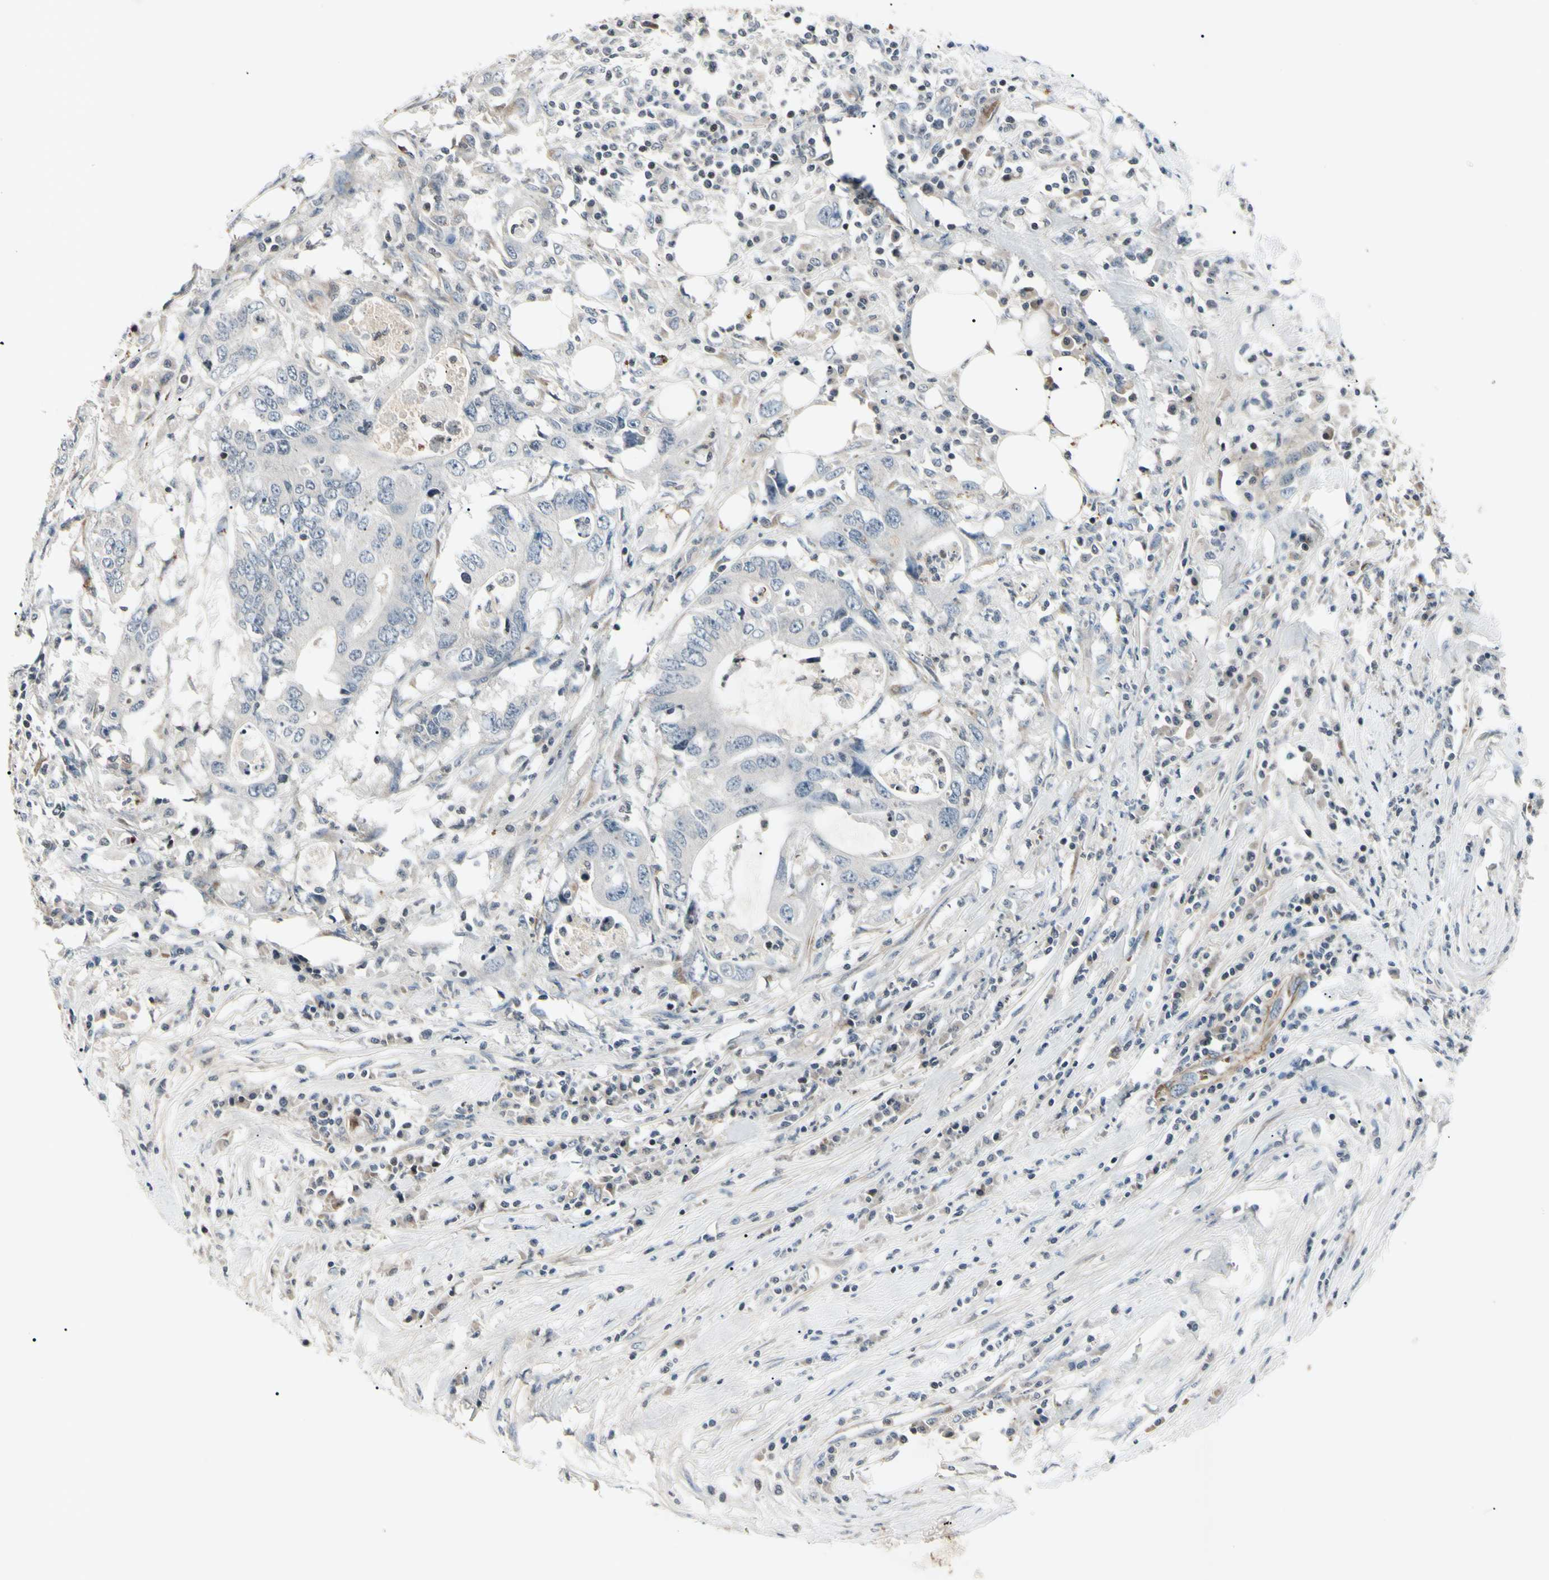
{"staining": {"intensity": "negative", "quantity": "none", "location": "none"}, "tissue": "colorectal cancer", "cell_type": "Tumor cells", "image_type": "cancer", "snomed": [{"axis": "morphology", "description": "Adenocarcinoma, NOS"}, {"axis": "topography", "description": "Colon"}], "caption": "A high-resolution micrograph shows immunohistochemistry staining of colorectal cancer (adenocarcinoma), which shows no significant staining in tumor cells. The staining was performed using DAB (3,3'-diaminobenzidine) to visualize the protein expression in brown, while the nuclei were stained in blue with hematoxylin (Magnification: 20x).", "gene": "AEBP1", "patient": {"sex": "male", "age": 71}}